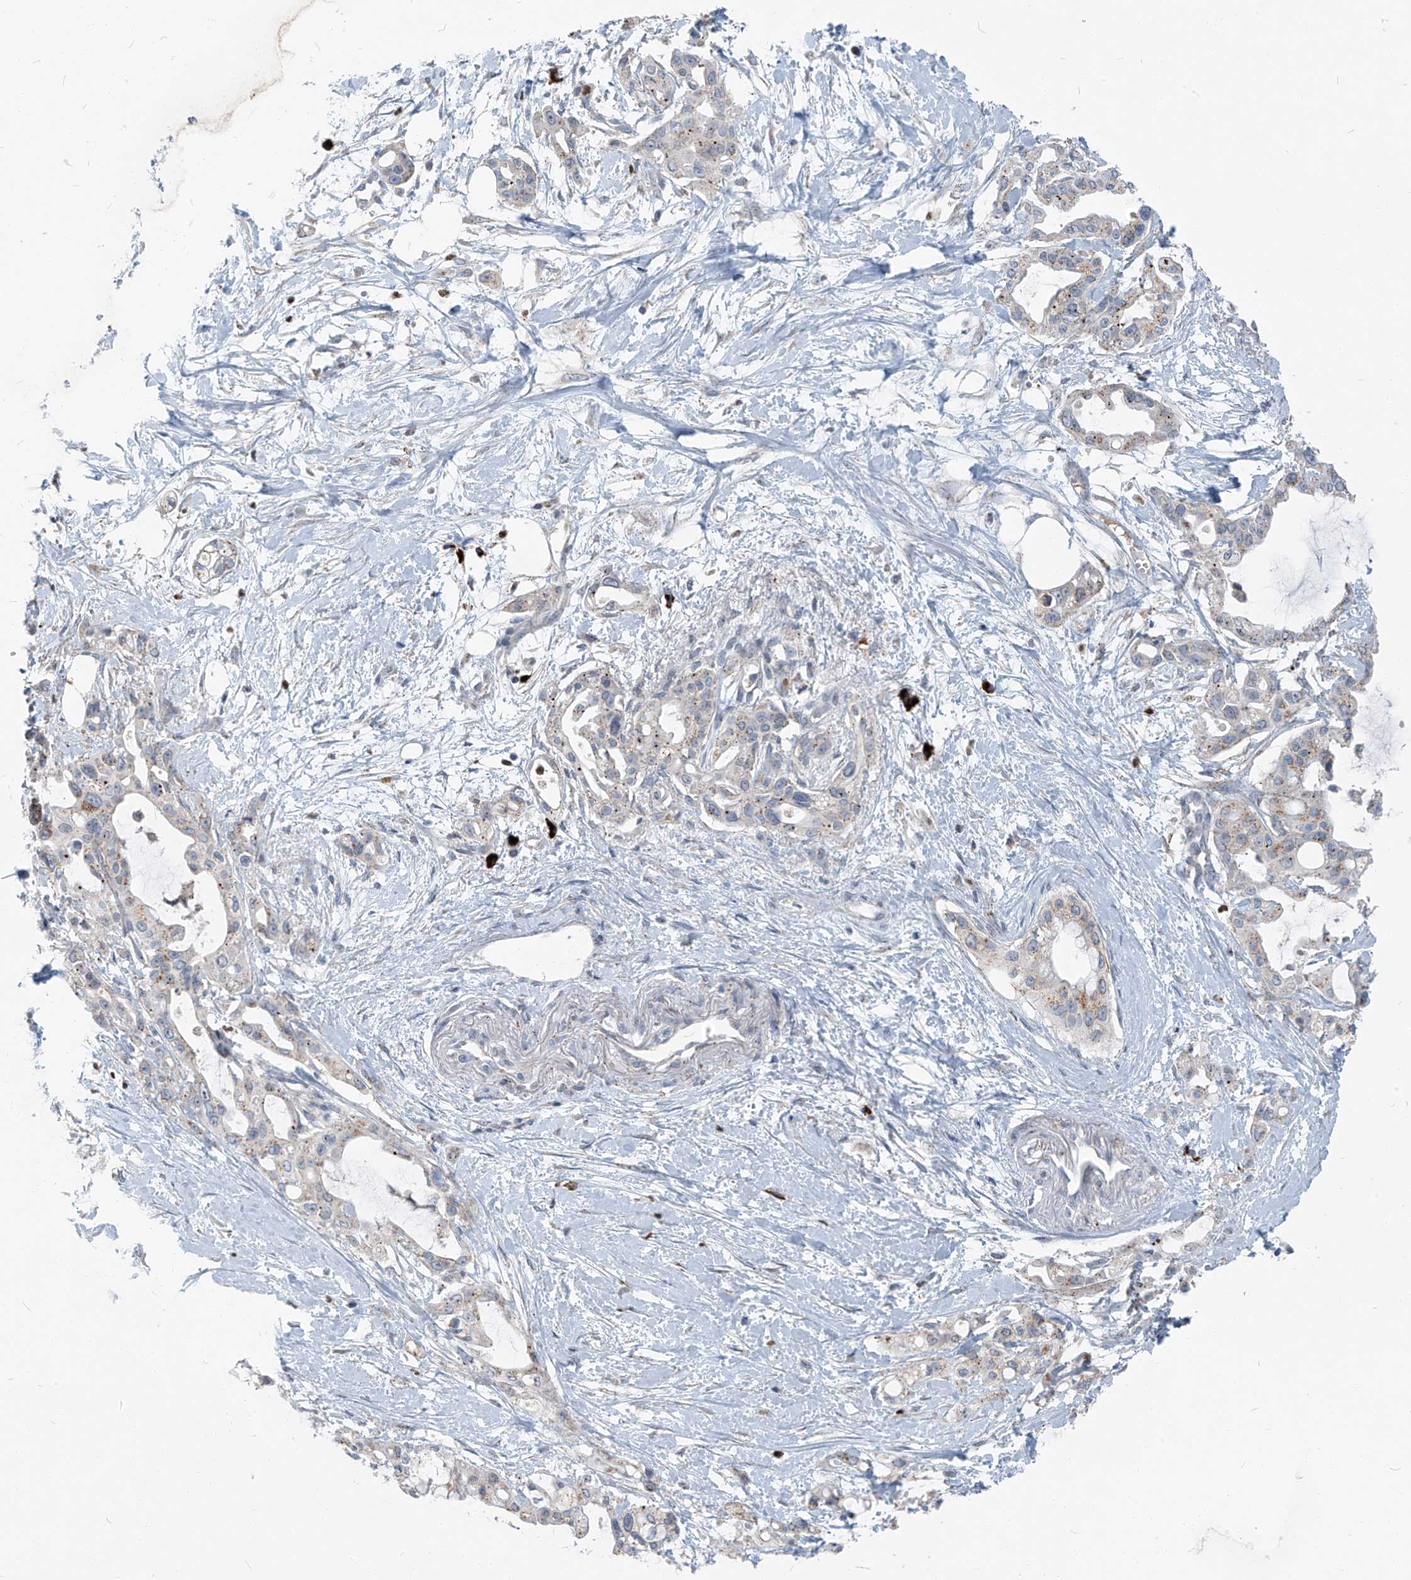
{"staining": {"intensity": "weak", "quantity": "<25%", "location": "cytoplasmic/membranous"}, "tissue": "pancreatic cancer", "cell_type": "Tumor cells", "image_type": "cancer", "snomed": [{"axis": "morphology", "description": "Adenocarcinoma, NOS"}, {"axis": "topography", "description": "Pancreas"}], "caption": "IHC micrograph of neoplastic tissue: pancreatic adenocarcinoma stained with DAB displays no significant protein staining in tumor cells.", "gene": "CHMP2B", "patient": {"sex": "male", "age": 68}}